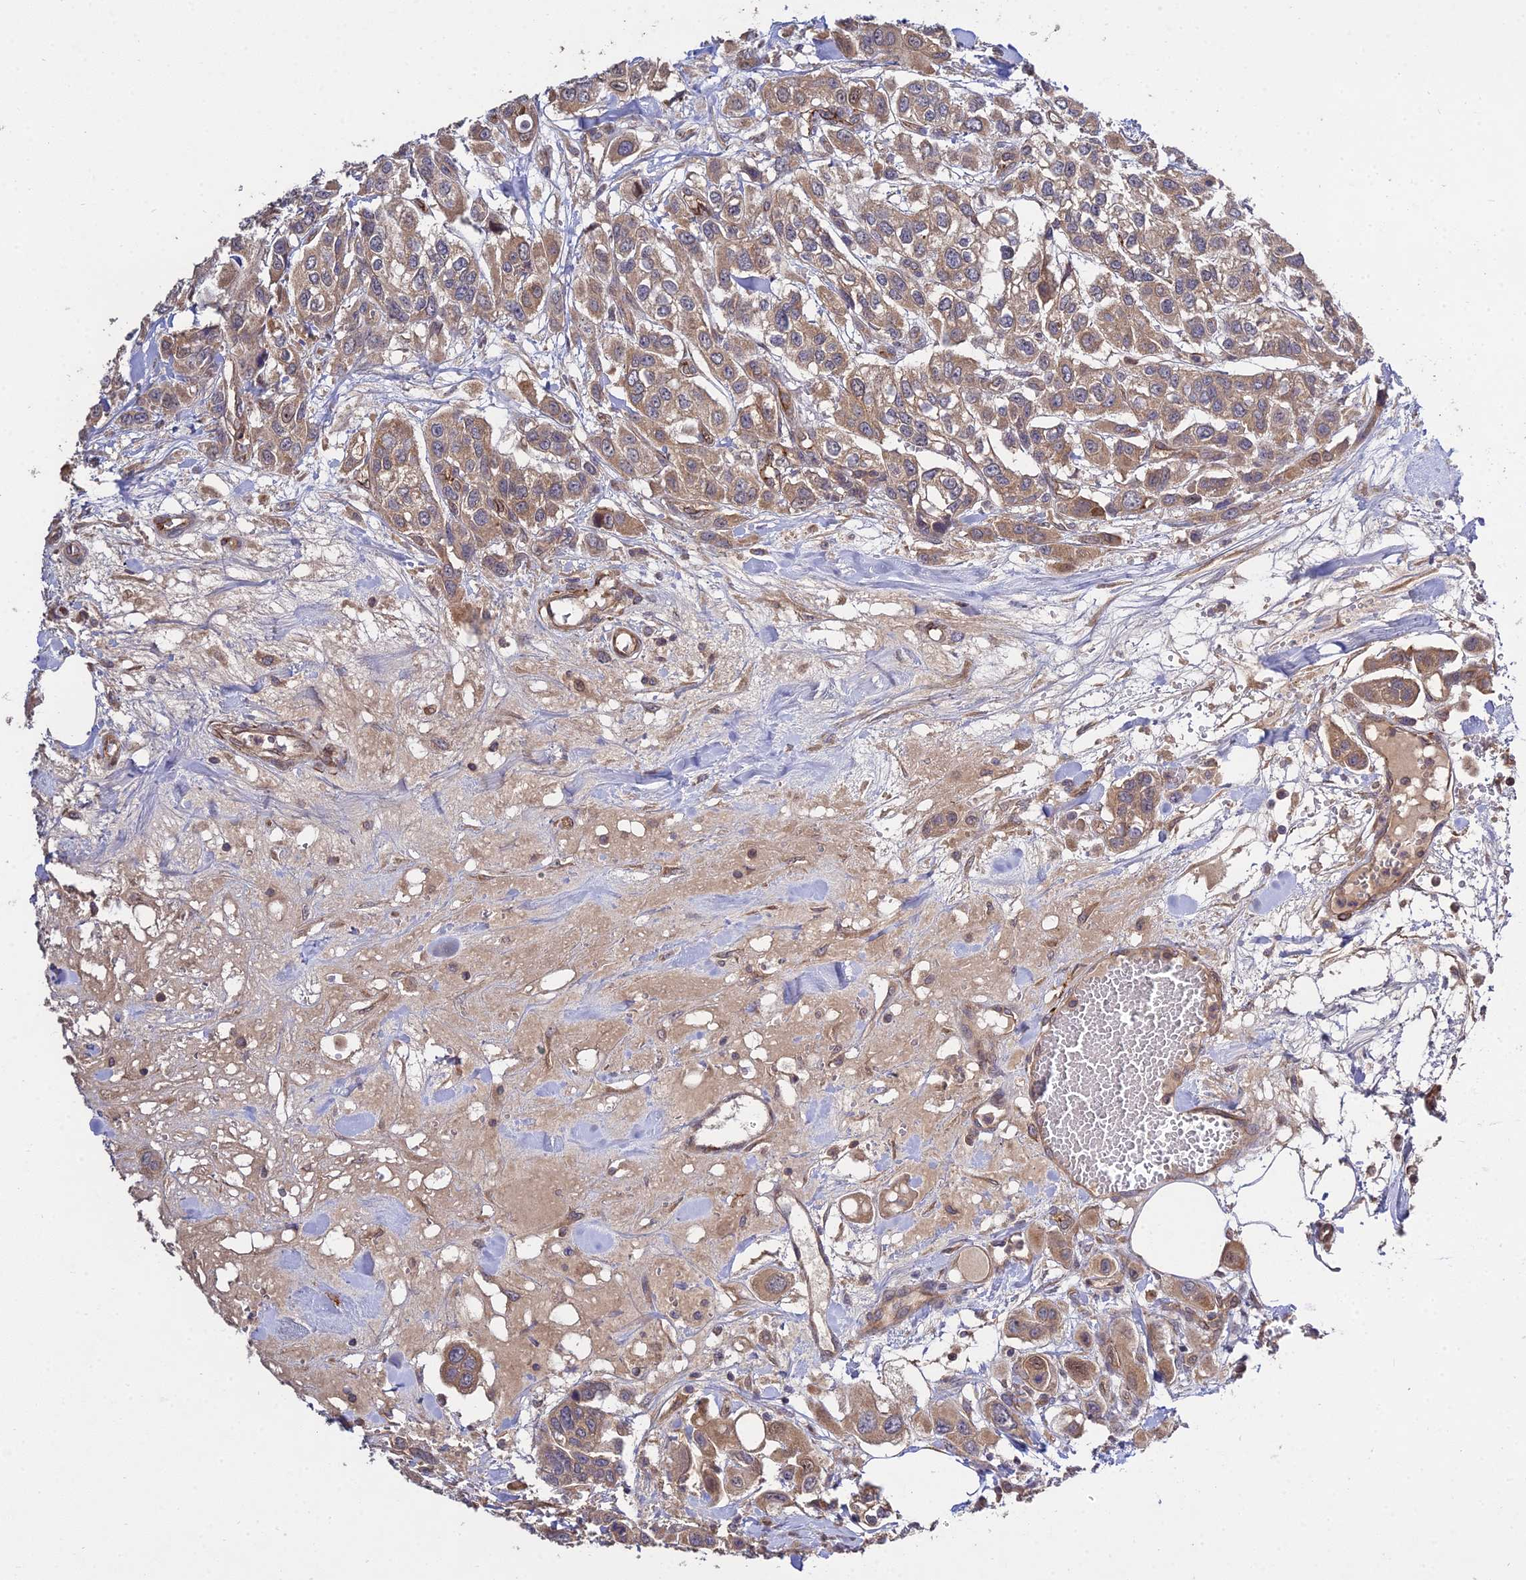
{"staining": {"intensity": "moderate", "quantity": ">75%", "location": "cytoplasmic/membranous"}, "tissue": "urothelial cancer", "cell_type": "Tumor cells", "image_type": "cancer", "snomed": [{"axis": "morphology", "description": "Urothelial carcinoma, High grade"}, {"axis": "topography", "description": "Urinary bladder"}], "caption": "Urothelial carcinoma (high-grade) stained with a brown dye exhibits moderate cytoplasmic/membranous positive positivity in approximately >75% of tumor cells.", "gene": "GRTP1", "patient": {"sex": "male", "age": 67}}